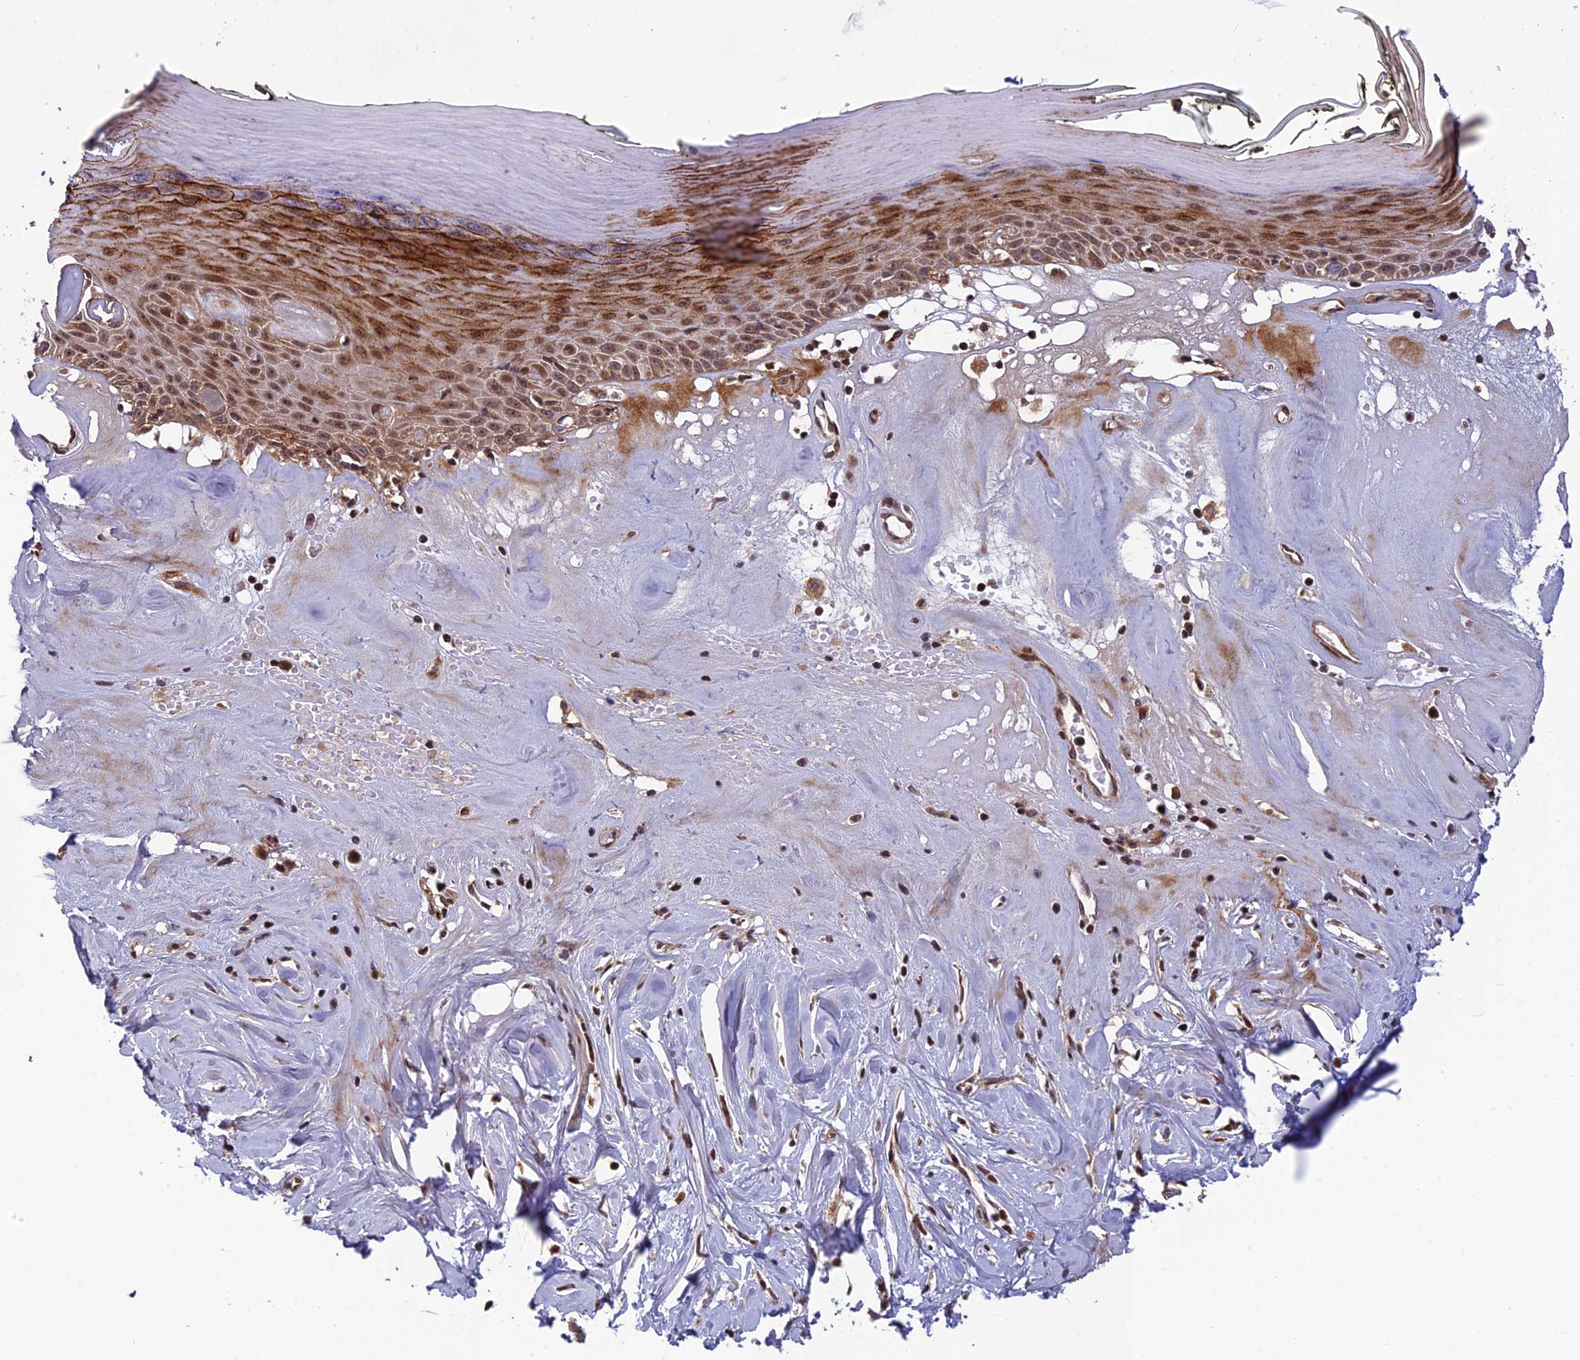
{"staining": {"intensity": "moderate", "quantity": ">75%", "location": "cytoplasmic/membranous,nuclear"}, "tissue": "skin", "cell_type": "Epidermal cells", "image_type": "normal", "snomed": [{"axis": "morphology", "description": "Normal tissue, NOS"}, {"axis": "morphology", "description": "Inflammation, NOS"}, {"axis": "topography", "description": "Vulva"}], "caption": "This micrograph exhibits IHC staining of benign skin, with medium moderate cytoplasmic/membranous,nuclear expression in approximately >75% of epidermal cells.", "gene": "SMIM7", "patient": {"sex": "female", "age": 84}}